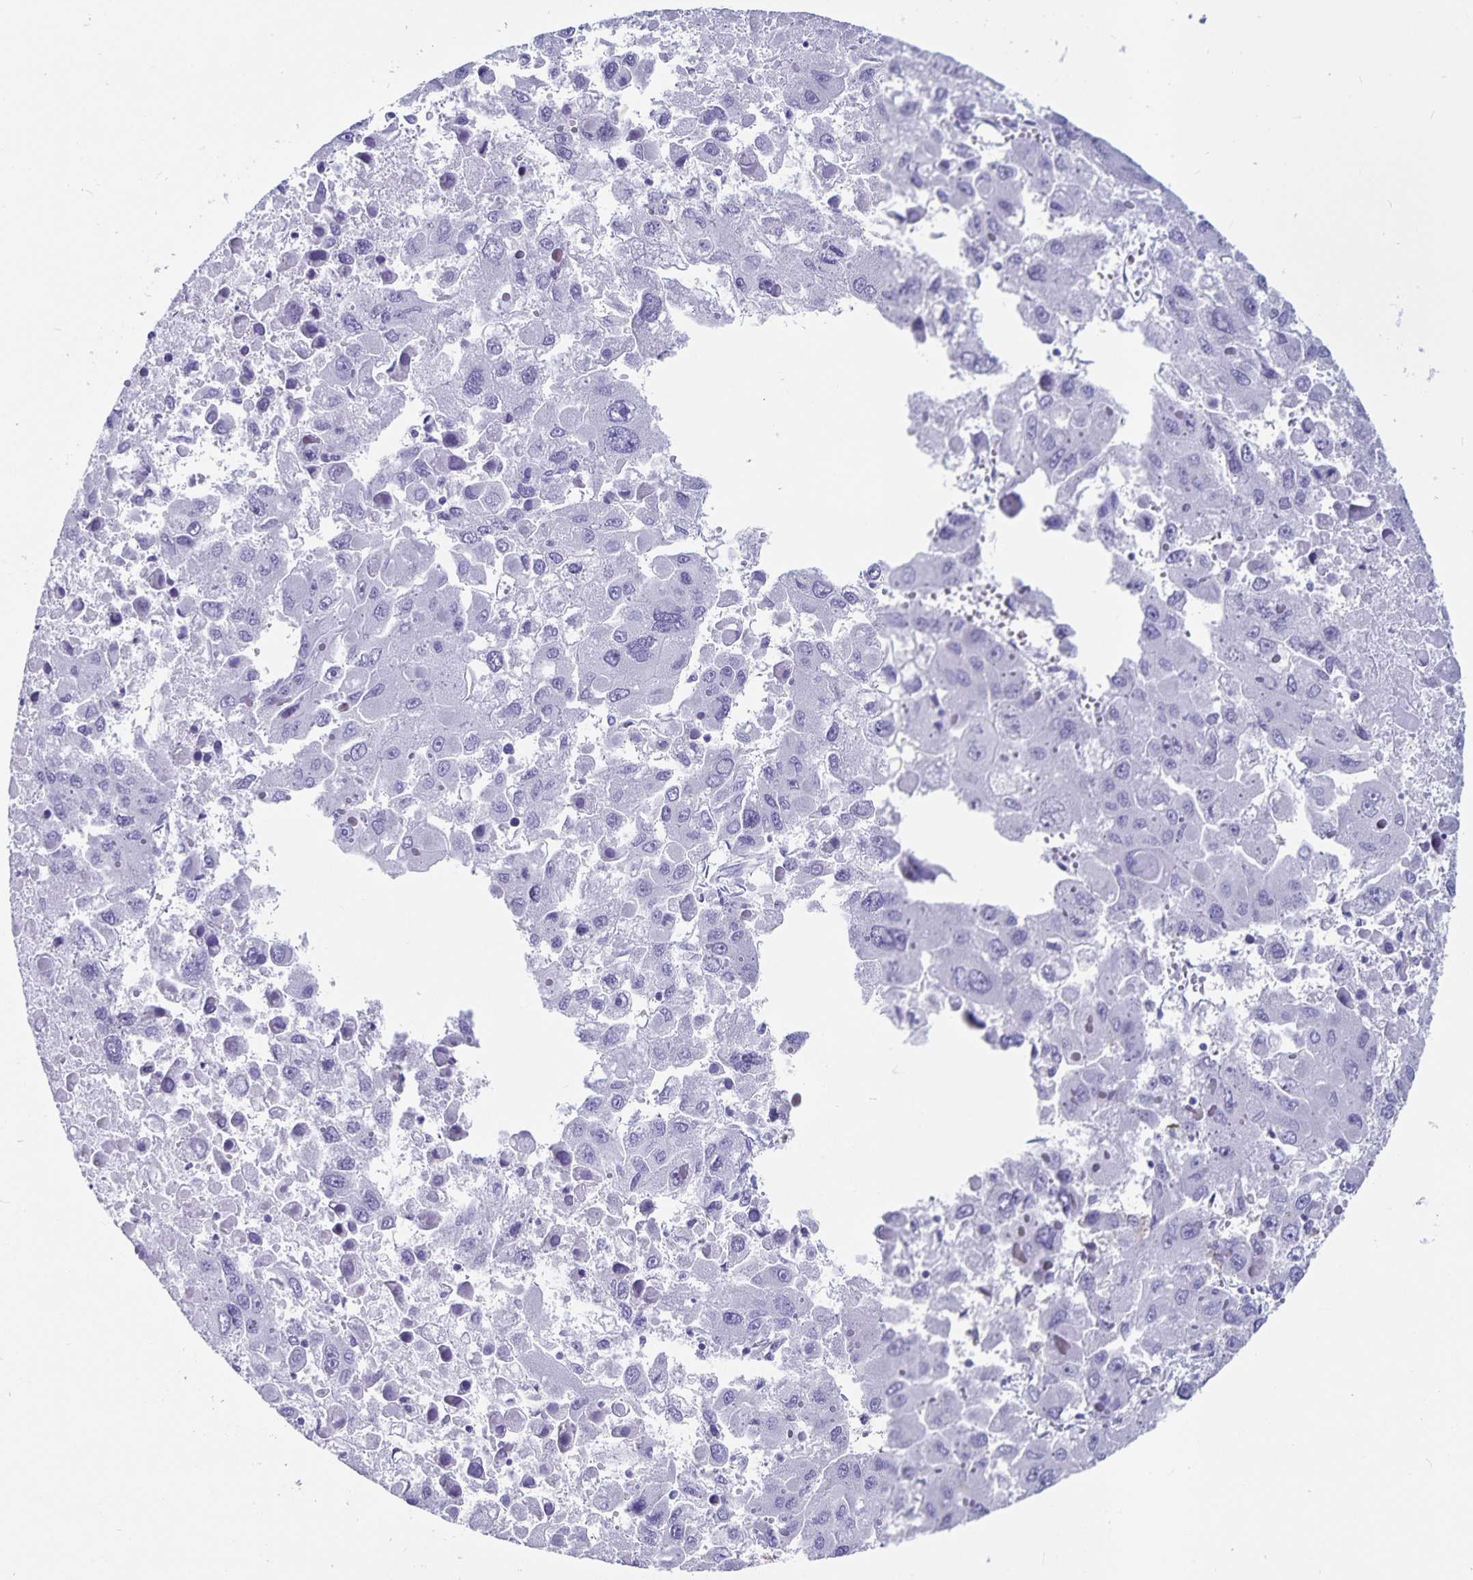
{"staining": {"intensity": "negative", "quantity": "none", "location": "none"}, "tissue": "liver cancer", "cell_type": "Tumor cells", "image_type": "cancer", "snomed": [{"axis": "morphology", "description": "Carcinoma, Hepatocellular, NOS"}, {"axis": "topography", "description": "Liver"}], "caption": "This is an IHC micrograph of human liver cancer. There is no expression in tumor cells.", "gene": "PLAC1", "patient": {"sex": "female", "age": 41}}